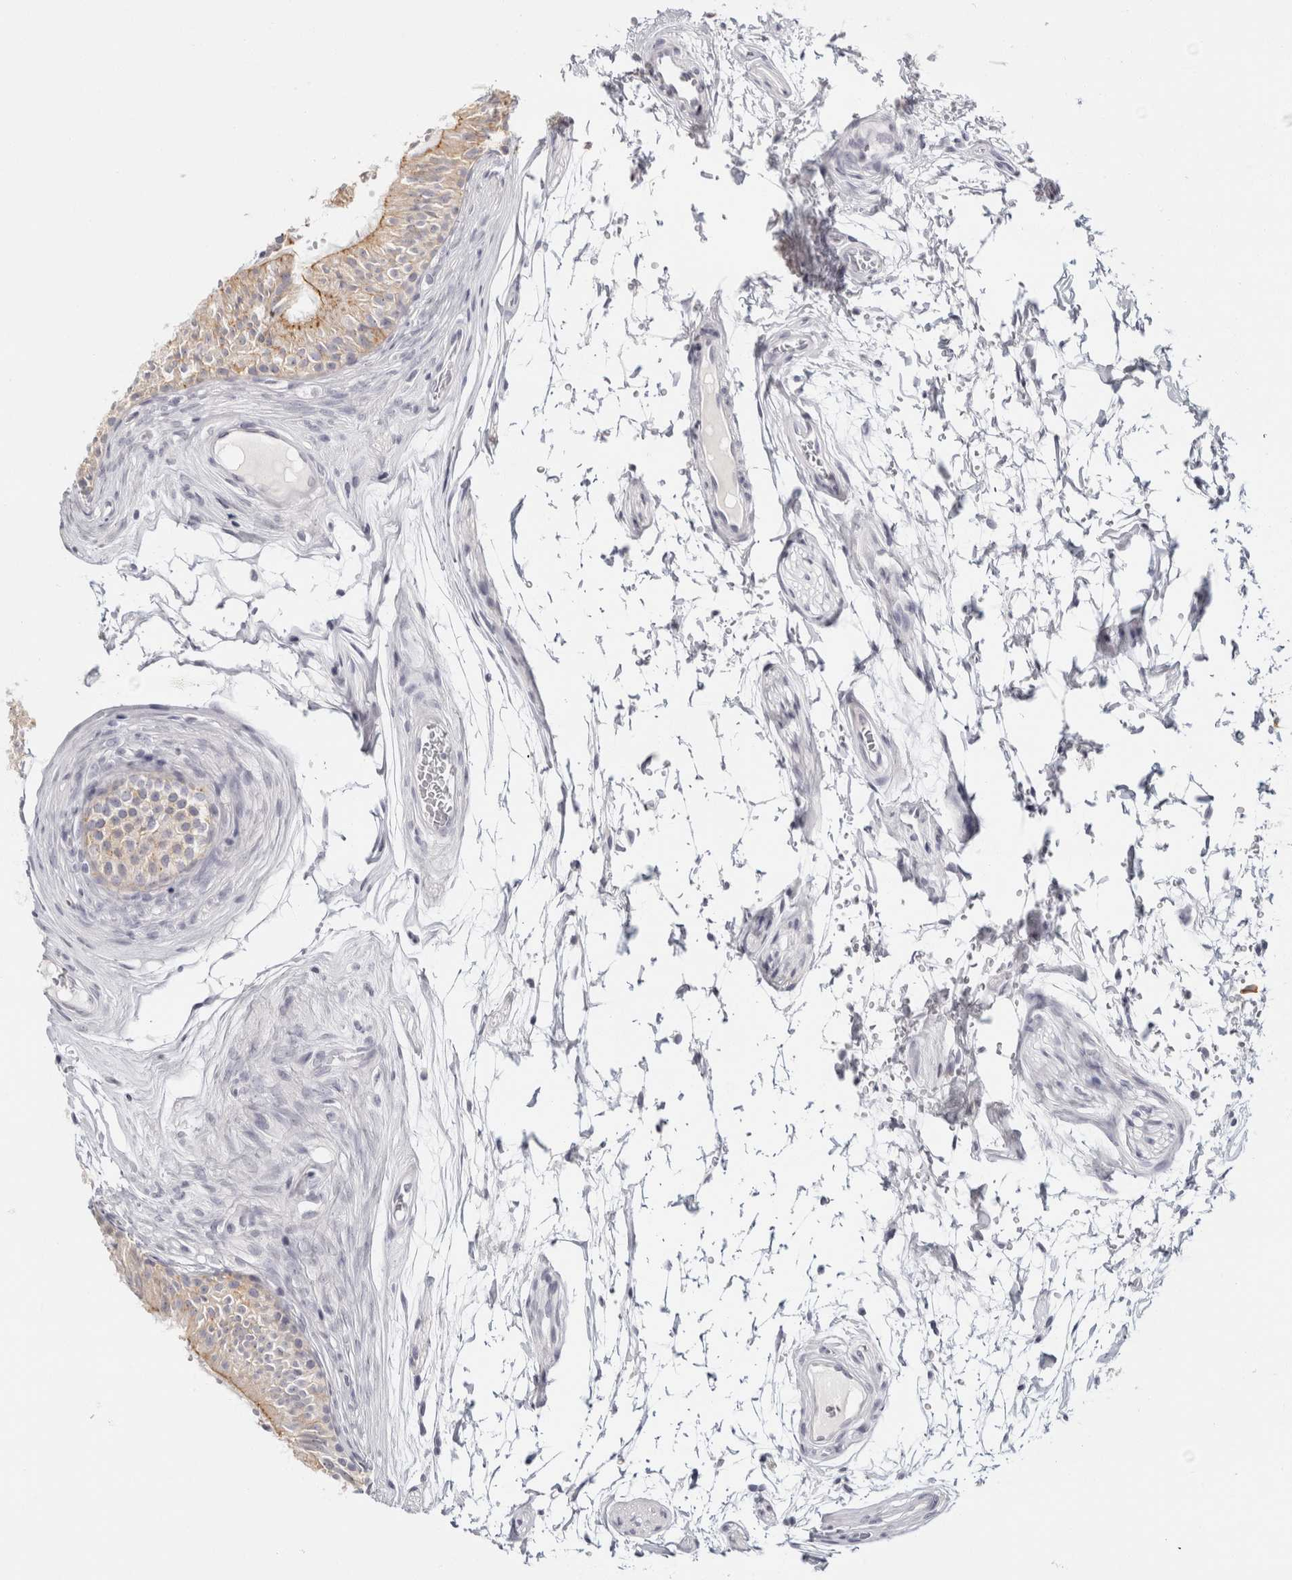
{"staining": {"intensity": "weak", "quantity": "<25%", "location": "cytoplasmic/membranous"}, "tissue": "epididymis", "cell_type": "Glandular cells", "image_type": "normal", "snomed": [{"axis": "morphology", "description": "Normal tissue, NOS"}, {"axis": "topography", "description": "Epididymis"}], "caption": "IHC of benign epididymis exhibits no staining in glandular cells.", "gene": "RPH3AL", "patient": {"sex": "male", "age": 36}}